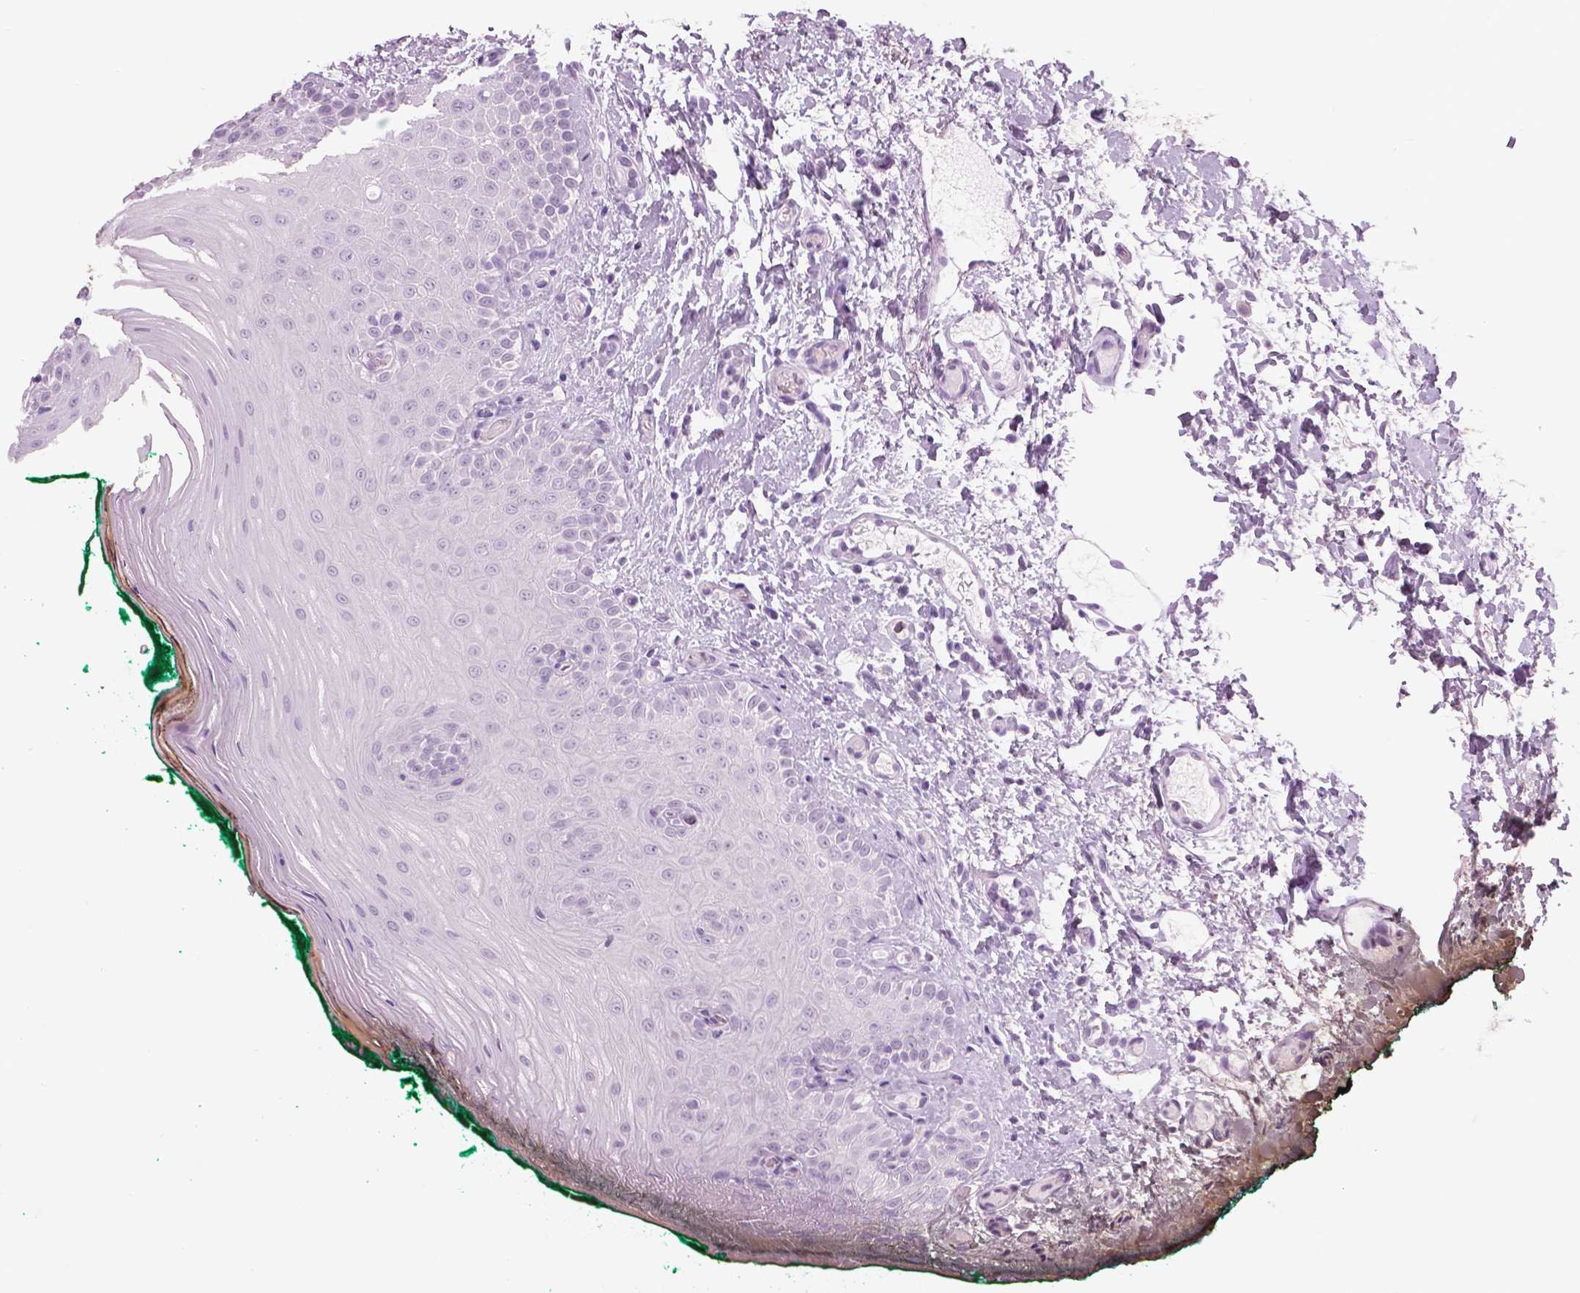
{"staining": {"intensity": "negative", "quantity": "none", "location": "none"}, "tissue": "oral mucosa", "cell_type": "Squamous epithelial cells", "image_type": "normal", "snomed": [{"axis": "morphology", "description": "Normal tissue, NOS"}, {"axis": "topography", "description": "Oral tissue"}], "caption": "Immunohistochemical staining of normal human oral mucosa demonstrates no significant positivity in squamous epithelial cells. (DAB IHC visualized using brightfield microscopy, high magnification).", "gene": "SFTPD", "patient": {"sex": "female", "age": 83}}